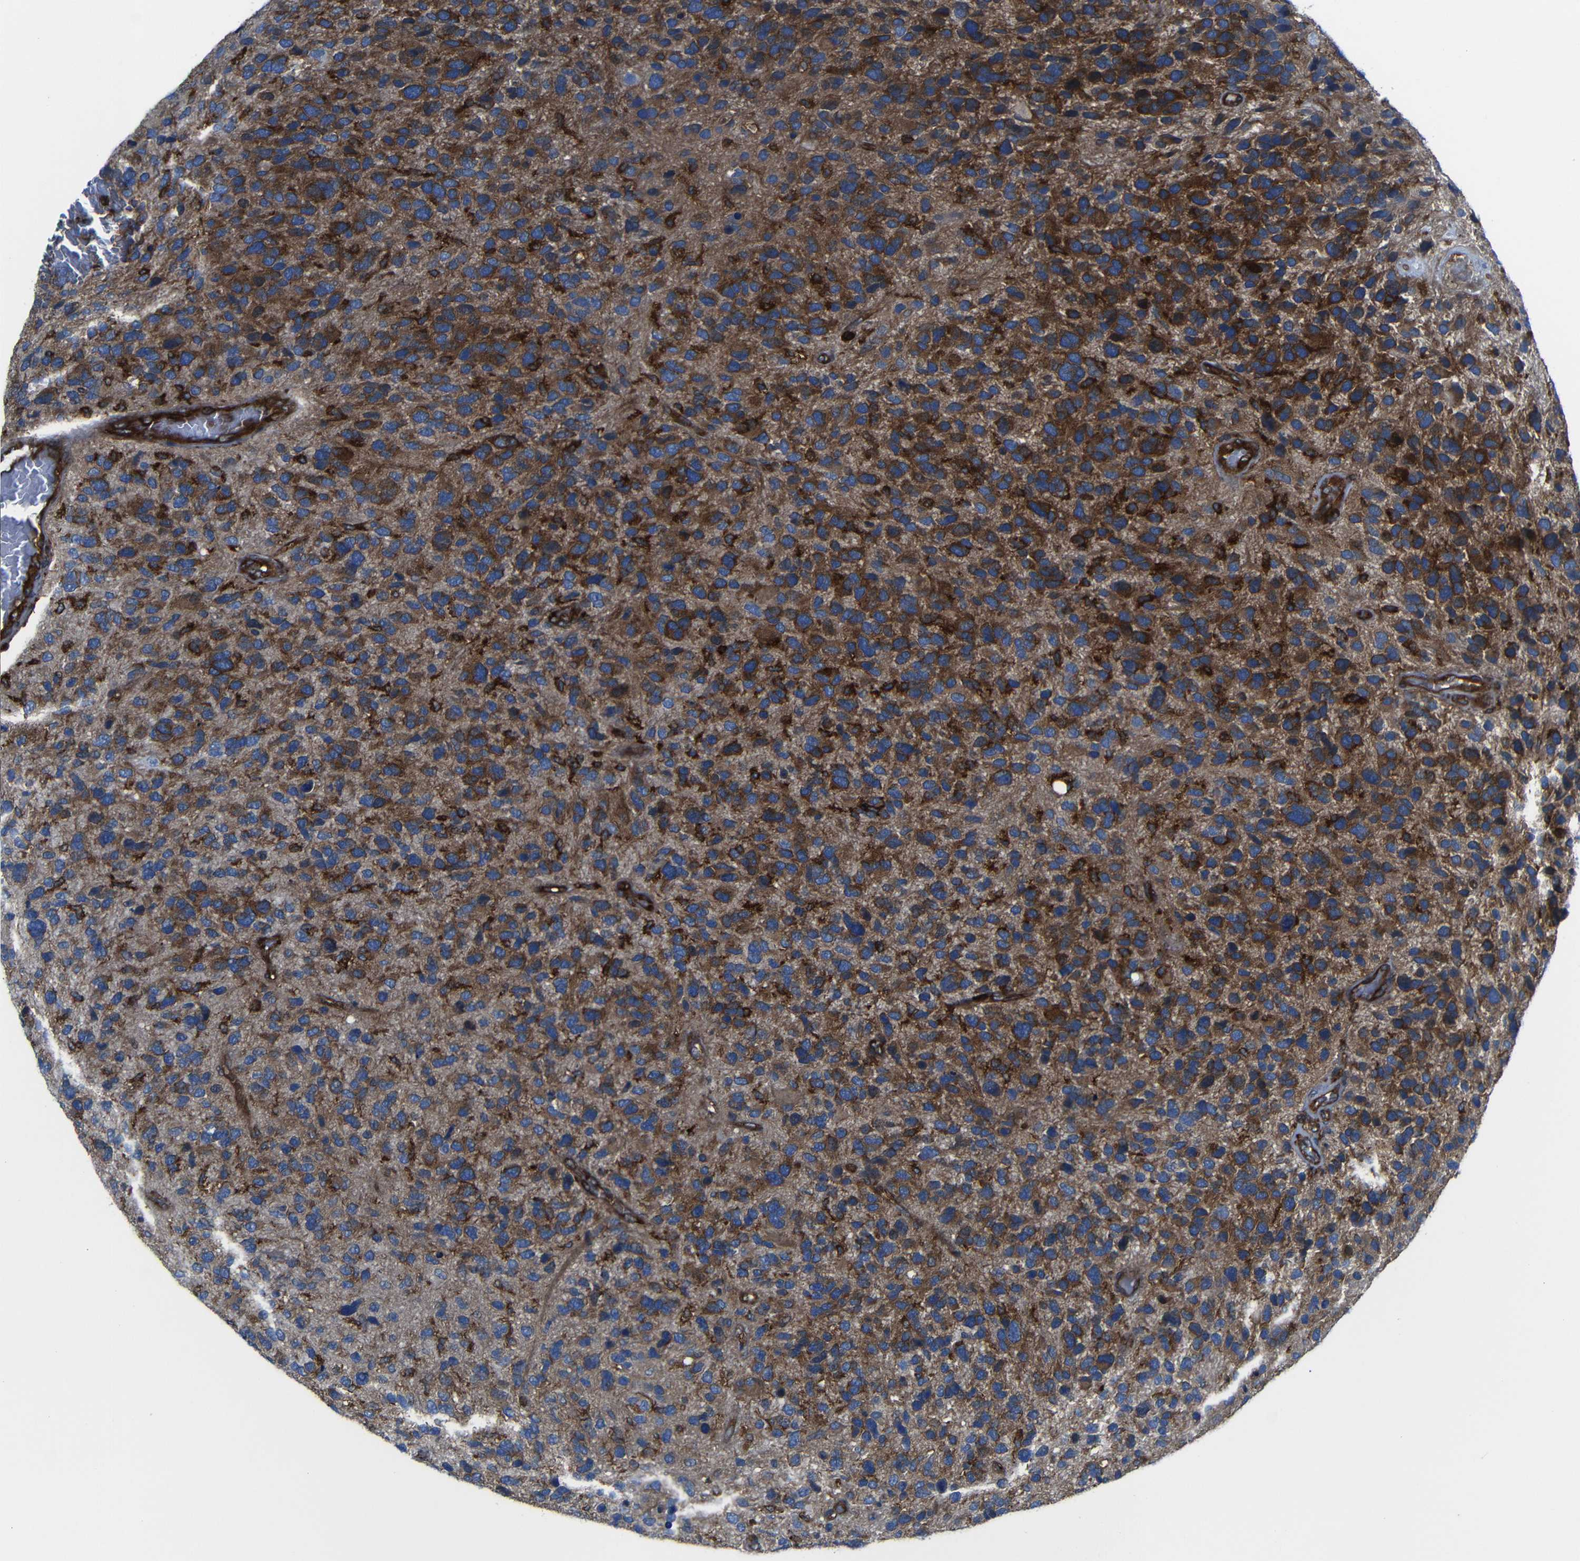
{"staining": {"intensity": "strong", "quantity": "25%-75%", "location": "cytoplasmic/membranous"}, "tissue": "glioma", "cell_type": "Tumor cells", "image_type": "cancer", "snomed": [{"axis": "morphology", "description": "Glioma, malignant, High grade"}, {"axis": "topography", "description": "Brain"}], "caption": "Immunohistochemical staining of human glioma demonstrates strong cytoplasmic/membranous protein positivity in about 25%-75% of tumor cells.", "gene": "ARHGEF1", "patient": {"sex": "female", "age": 58}}